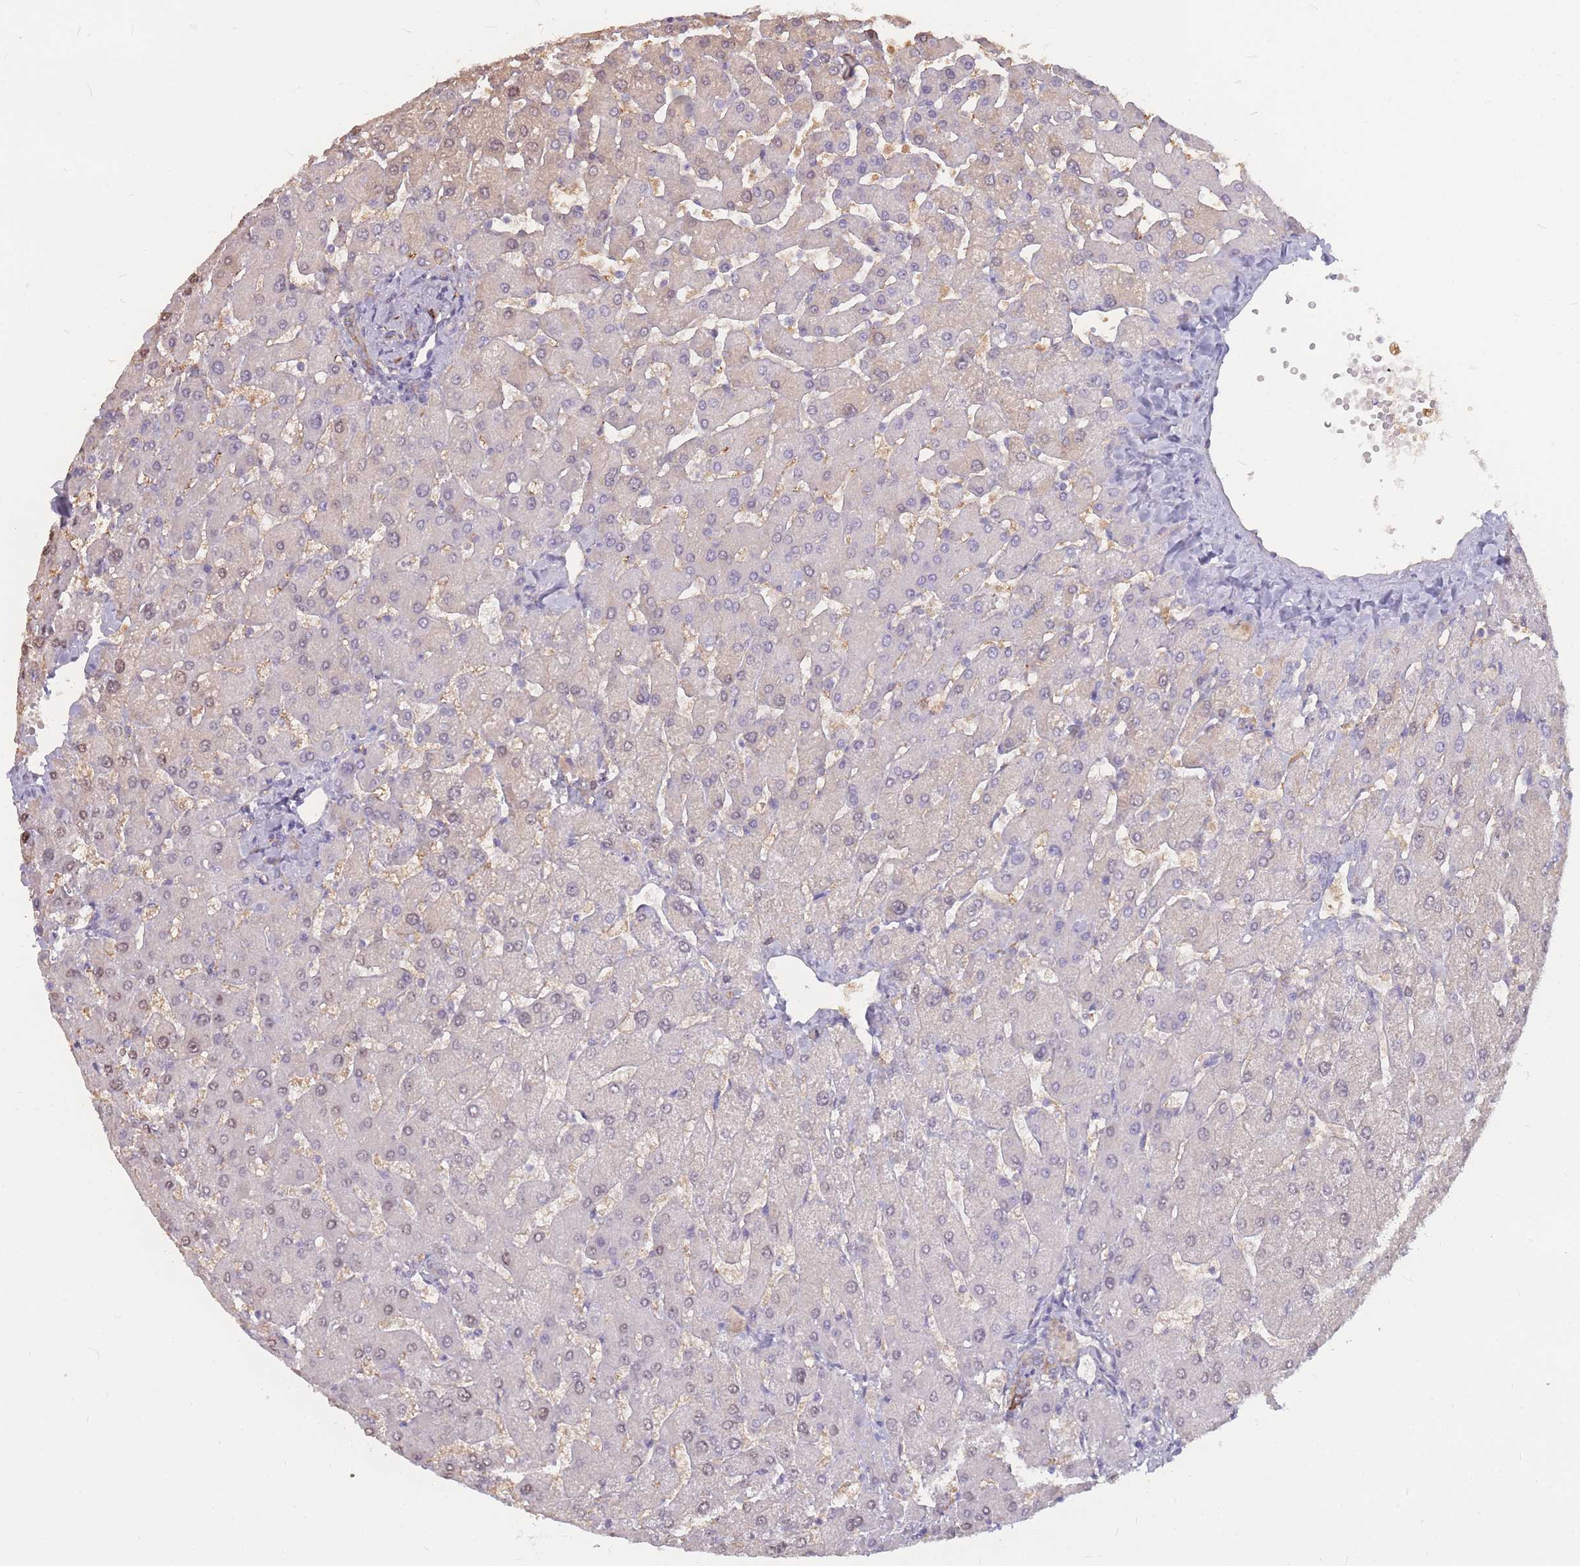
{"staining": {"intensity": "moderate", "quantity": "<25%", "location": "cytoplasmic/membranous"}, "tissue": "liver", "cell_type": "Cholangiocytes", "image_type": "normal", "snomed": [{"axis": "morphology", "description": "Normal tissue, NOS"}, {"axis": "topography", "description": "Liver"}], "caption": "High-magnification brightfield microscopy of benign liver stained with DAB (3,3'-diaminobenzidine) (brown) and counterstained with hematoxylin (blue). cholangiocytes exhibit moderate cytoplasmic/membranous staining is identified in about<25% of cells. The staining was performed using DAB to visualize the protein expression in brown, while the nuclei were stained in blue with hematoxylin (Magnification: 20x).", "gene": "GNA11", "patient": {"sex": "male", "age": 55}}